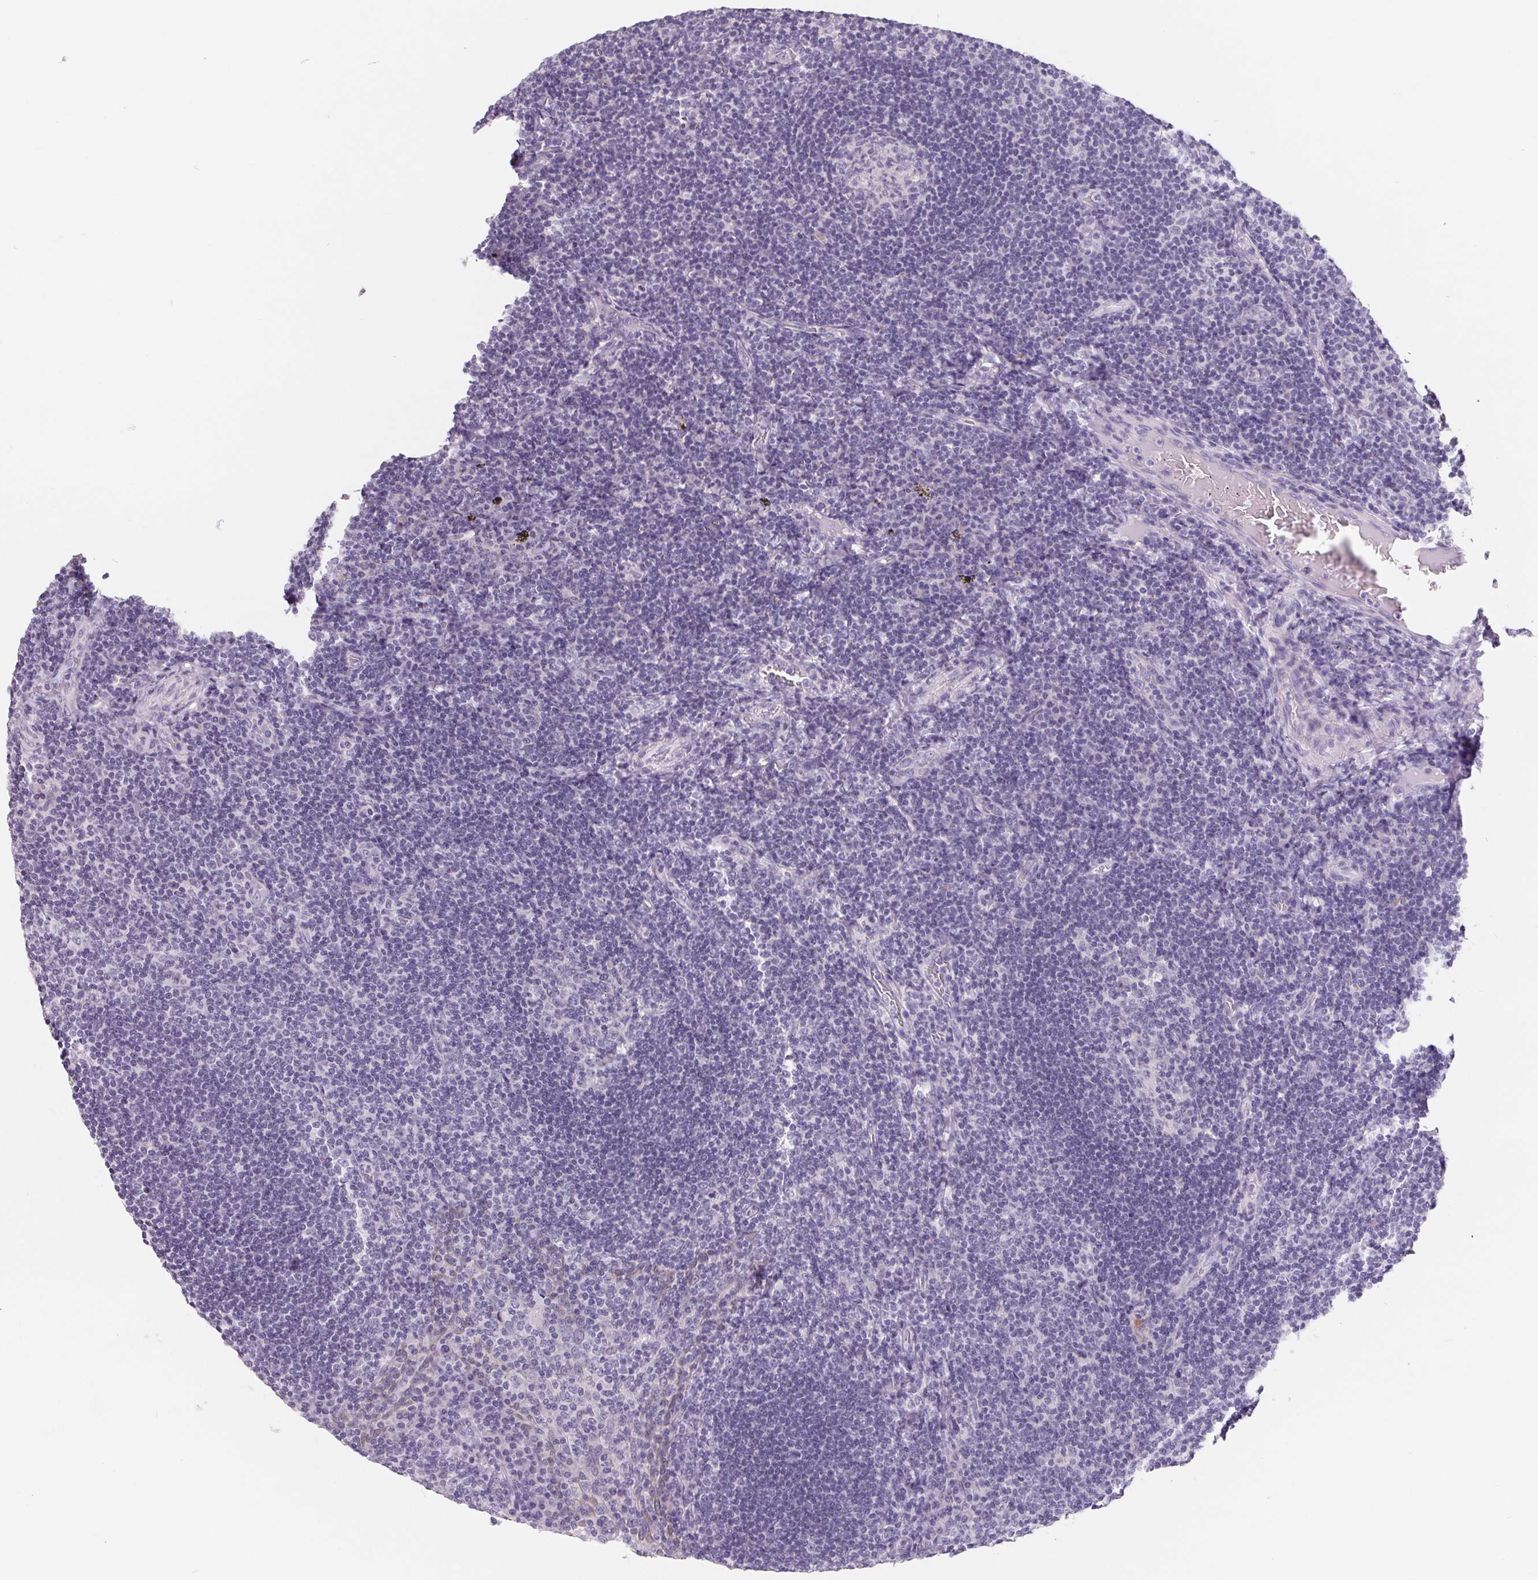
{"staining": {"intensity": "negative", "quantity": "none", "location": "none"}, "tissue": "tonsil", "cell_type": "Germinal center cells", "image_type": "normal", "snomed": [{"axis": "morphology", "description": "Normal tissue, NOS"}, {"axis": "topography", "description": "Tonsil"}], "caption": "This is a photomicrograph of IHC staining of normal tonsil, which shows no expression in germinal center cells.", "gene": "FDX1", "patient": {"sex": "male", "age": 17}}